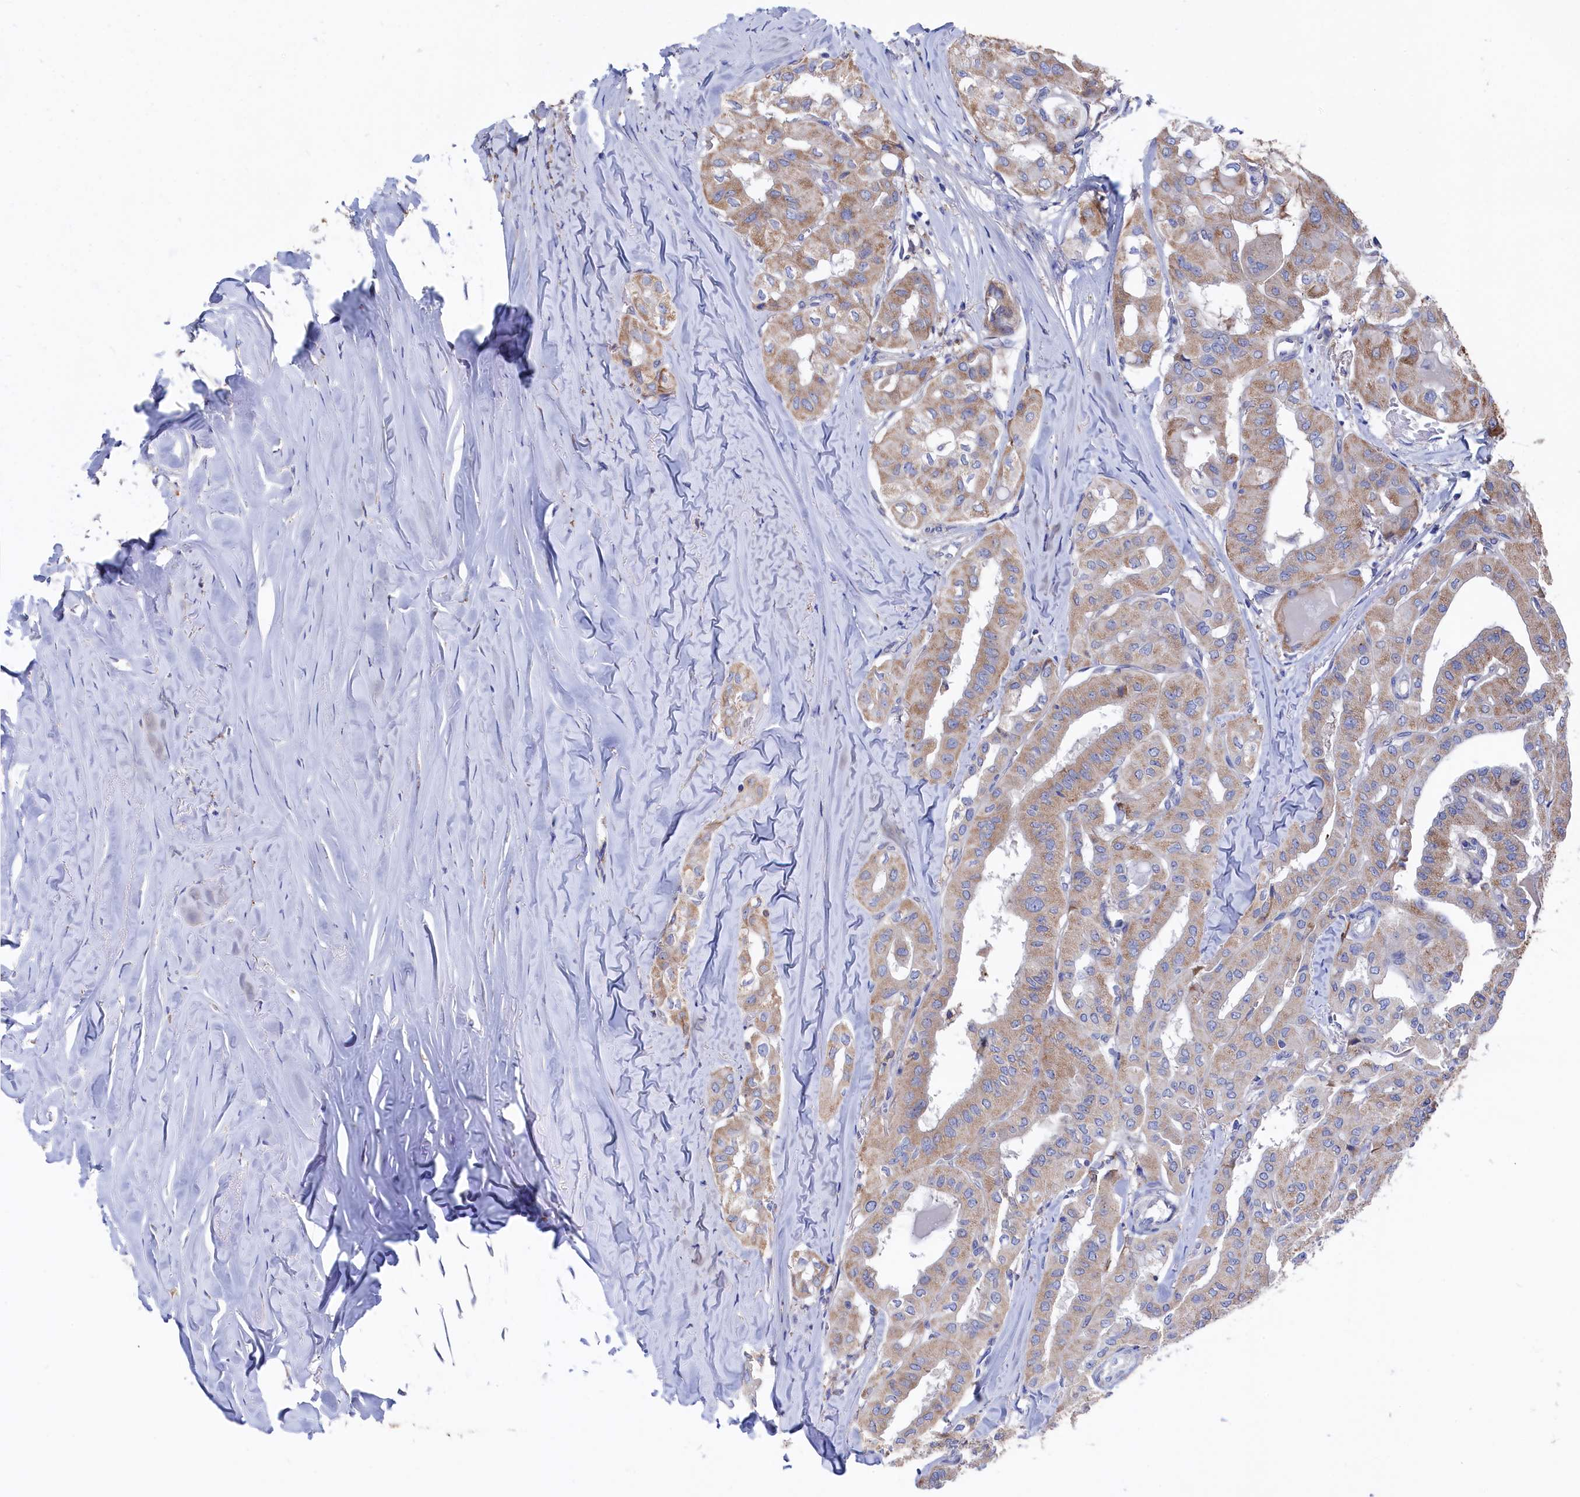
{"staining": {"intensity": "moderate", "quantity": "25%-75%", "location": "cytoplasmic/membranous"}, "tissue": "thyroid cancer", "cell_type": "Tumor cells", "image_type": "cancer", "snomed": [{"axis": "morphology", "description": "Papillary adenocarcinoma, NOS"}, {"axis": "topography", "description": "Thyroid gland"}], "caption": "The micrograph displays a brown stain indicating the presence of a protein in the cytoplasmic/membranous of tumor cells in papillary adenocarcinoma (thyroid).", "gene": "C12orf73", "patient": {"sex": "female", "age": 59}}